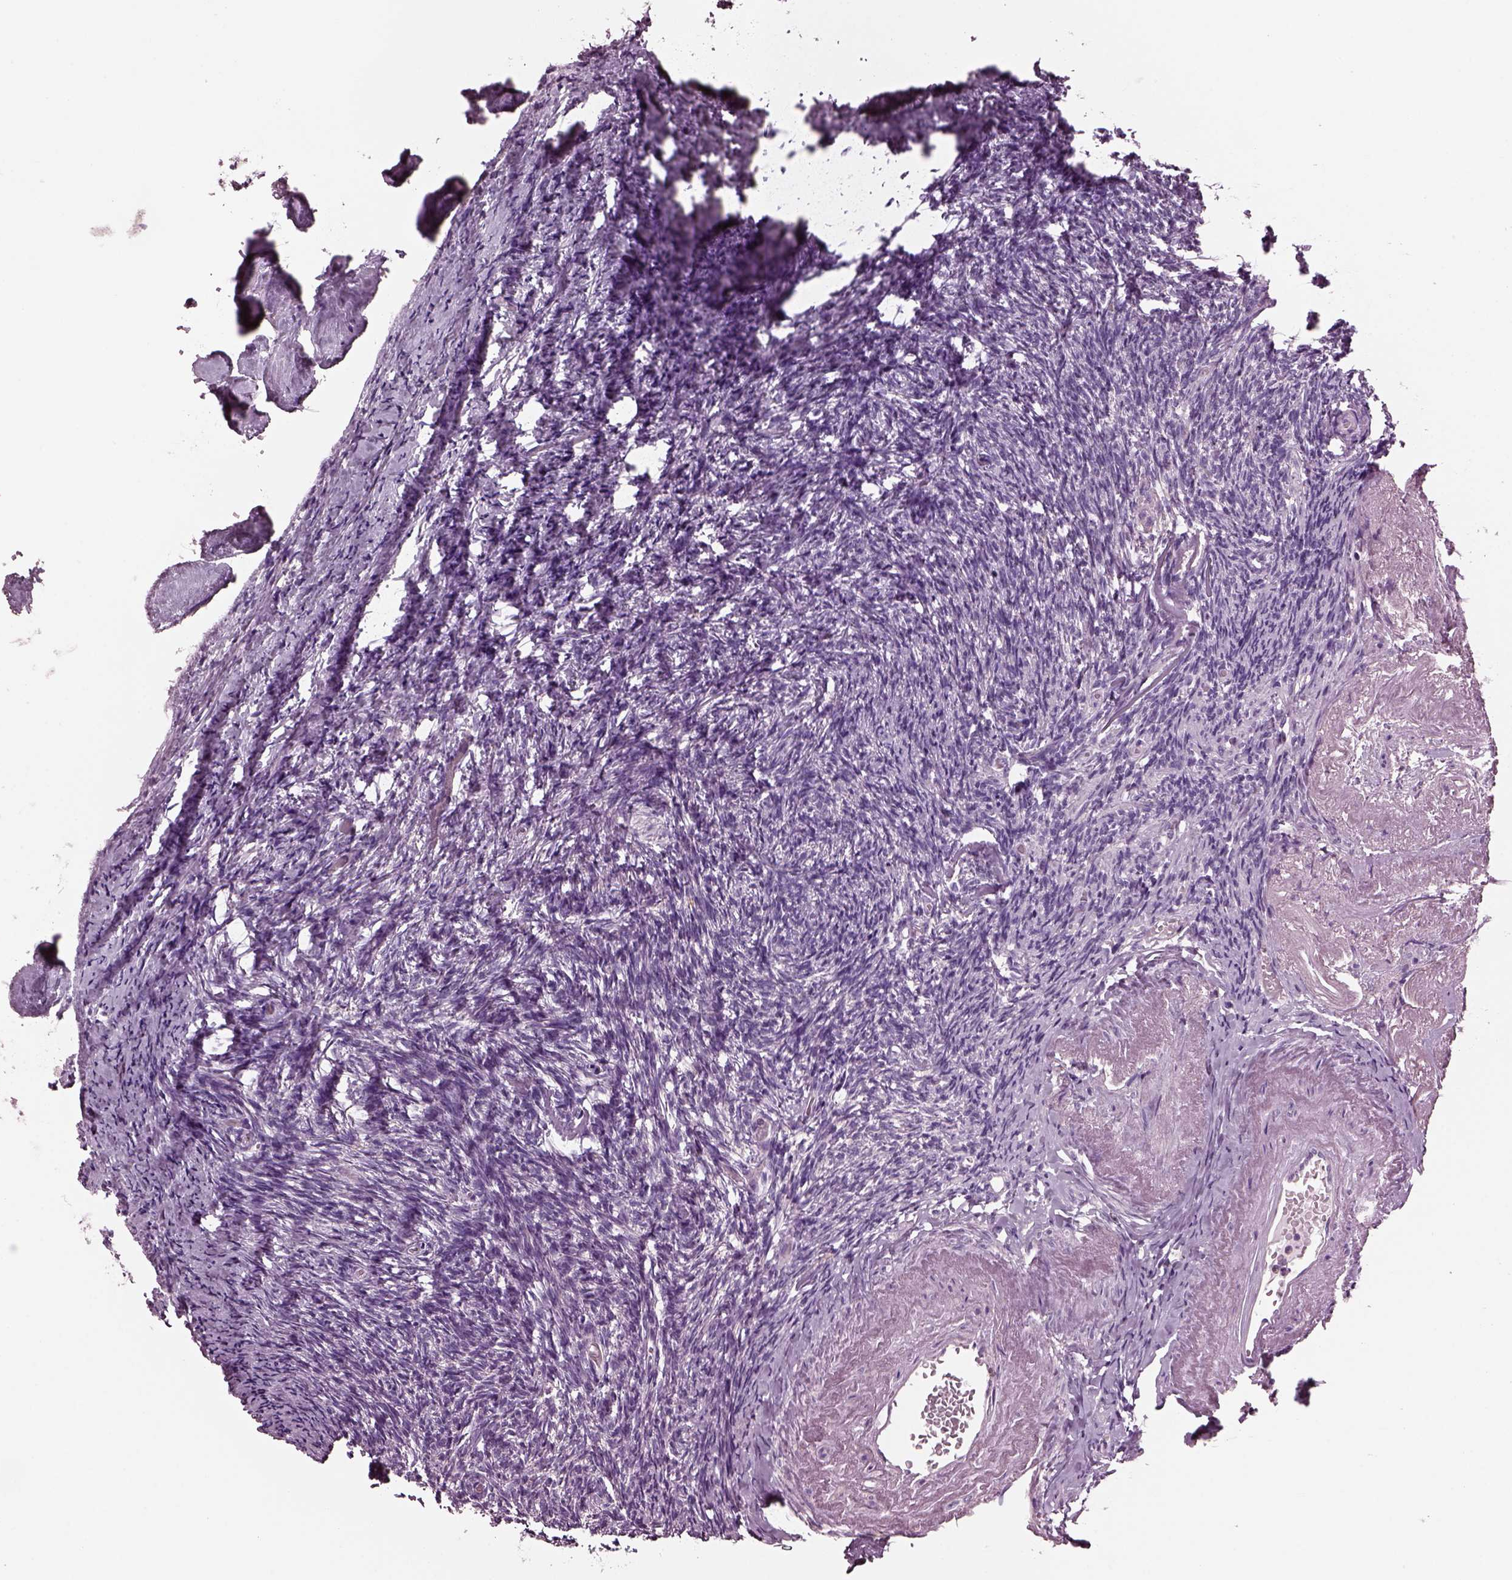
{"staining": {"intensity": "negative", "quantity": "none", "location": "none"}, "tissue": "ovary", "cell_type": "Follicle cells", "image_type": "normal", "snomed": [{"axis": "morphology", "description": "Normal tissue, NOS"}, {"axis": "topography", "description": "Ovary"}], "caption": "A high-resolution micrograph shows immunohistochemistry staining of benign ovary, which reveals no significant positivity in follicle cells. The staining was performed using DAB to visualize the protein expression in brown, while the nuclei were stained in blue with hematoxylin (Magnification: 20x).", "gene": "SHTN1", "patient": {"sex": "female", "age": 72}}